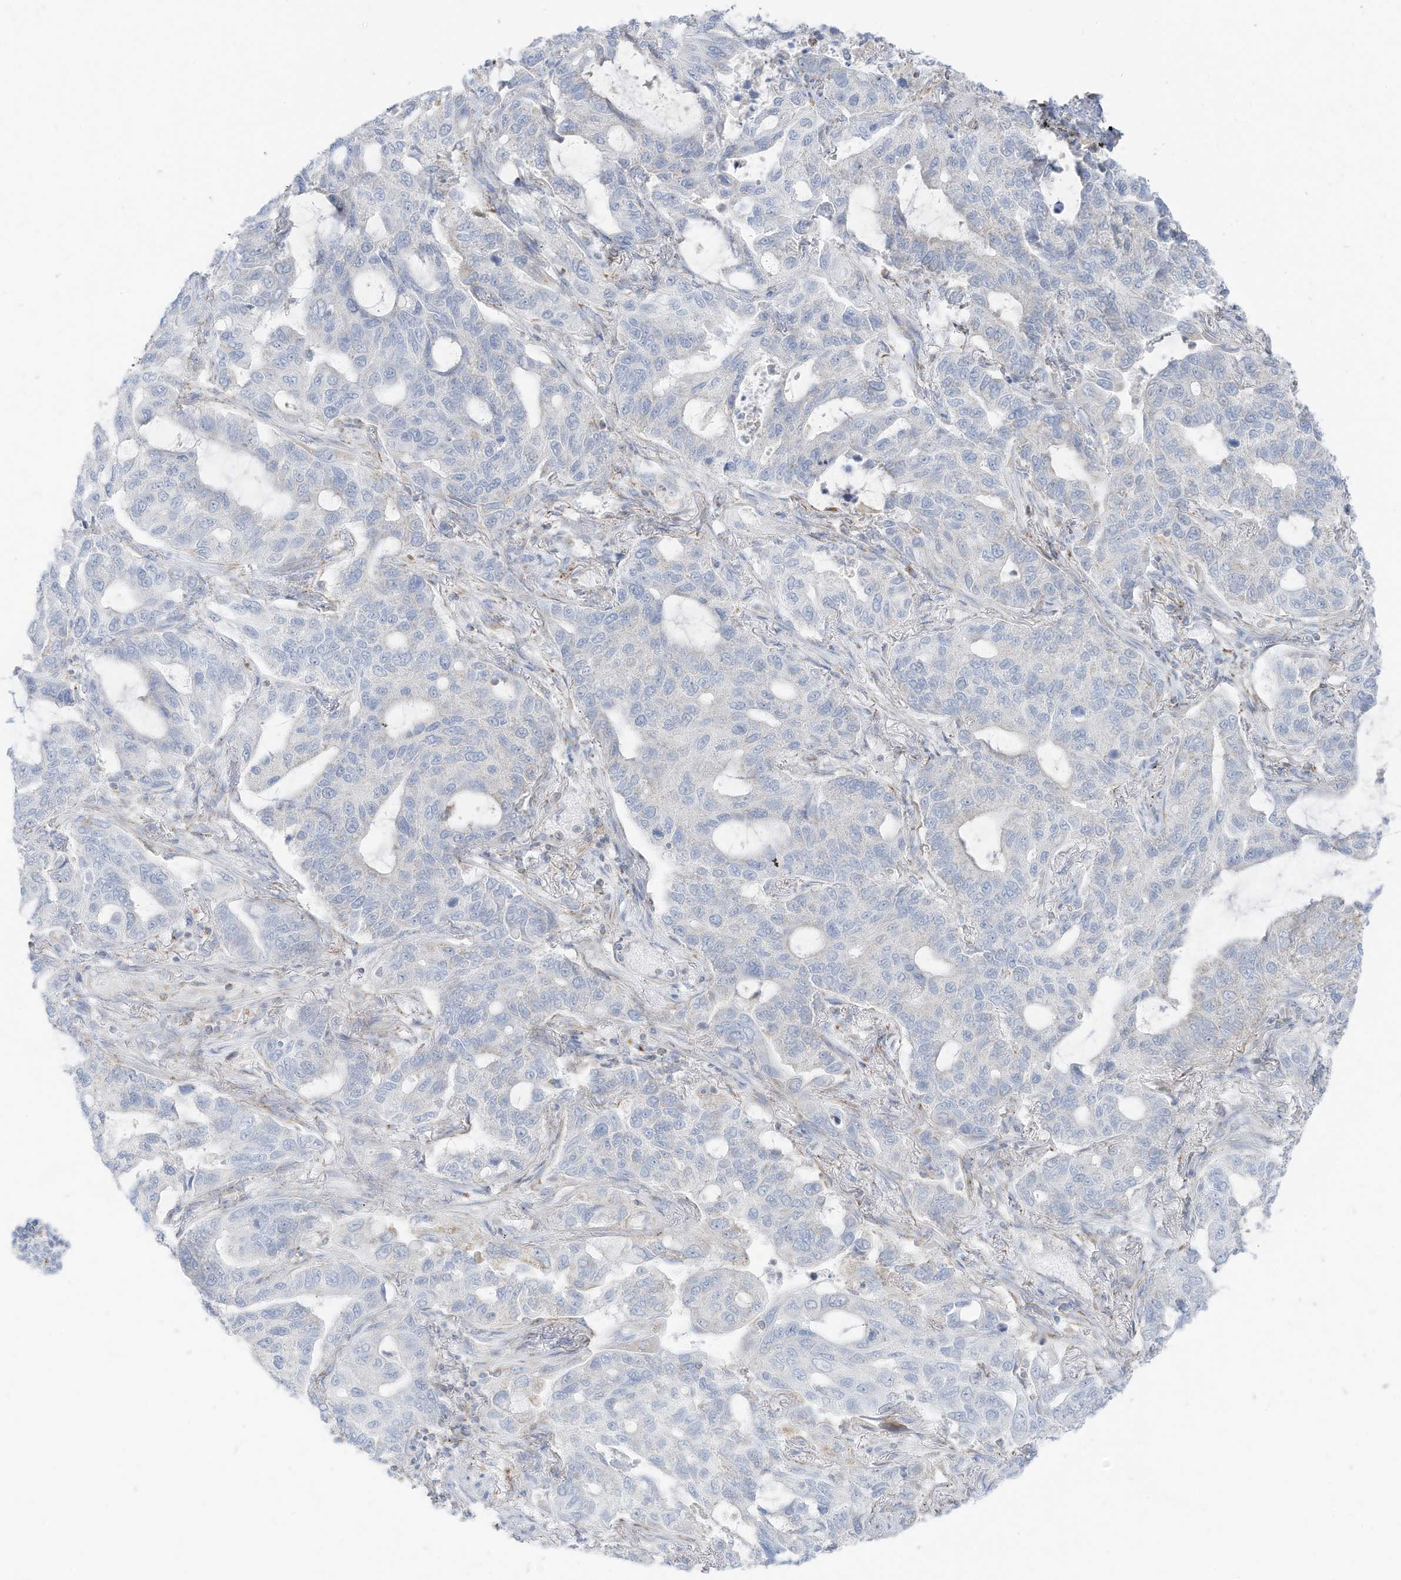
{"staining": {"intensity": "negative", "quantity": "none", "location": "none"}, "tissue": "lung cancer", "cell_type": "Tumor cells", "image_type": "cancer", "snomed": [{"axis": "morphology", "description": "Adenocarcinoma, NOS"}, {"axis": "topography", "description": "Lung"}], "caption": "A histopathology image of human lung adenocarcinoma is negative for staining in tumor cells. The staining is performed using DAB brown chromogen with nuclei counter-stained in using hematoxylin.", "gene": "ETHE1", "patient": {"sex": "male", "age": 64}}